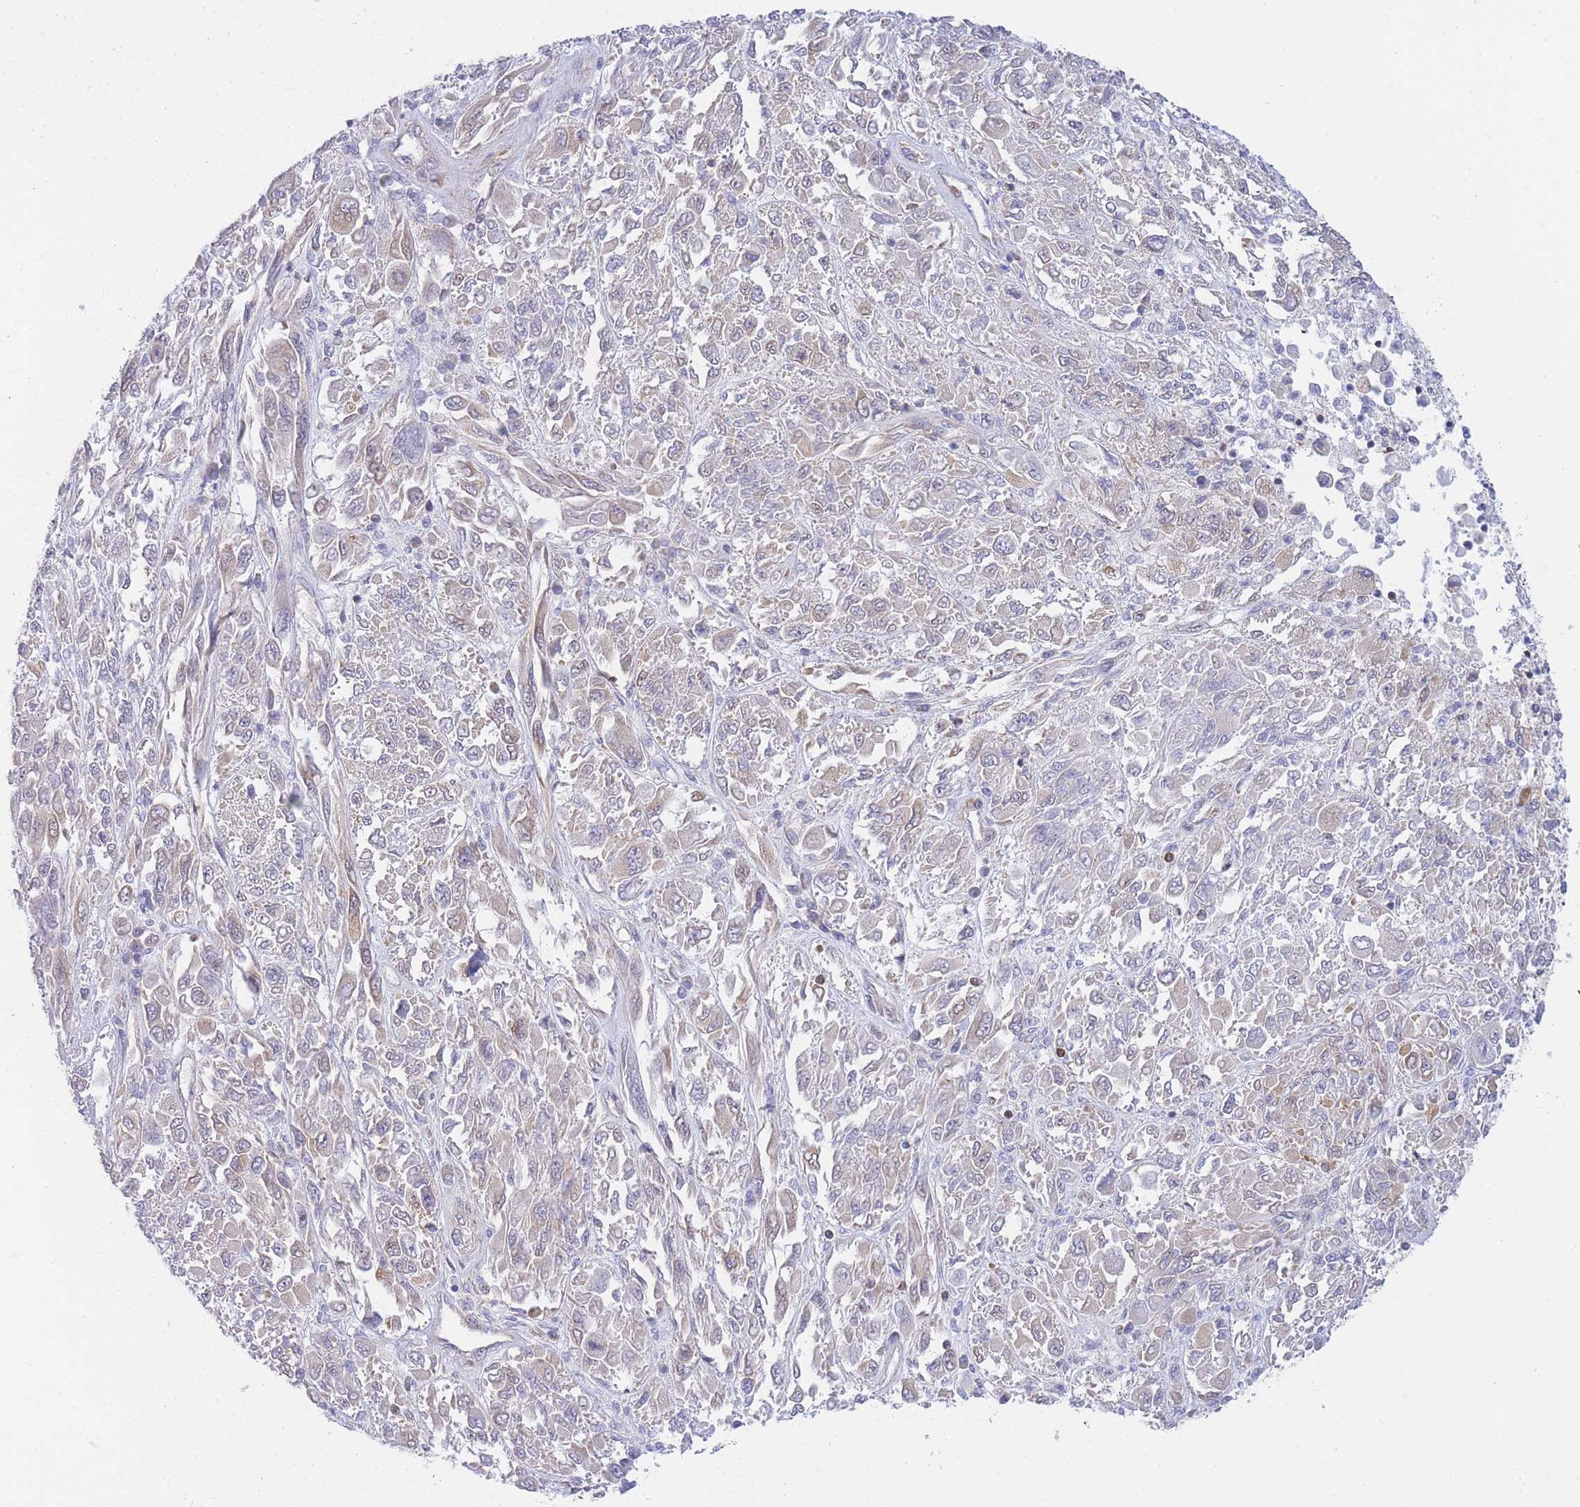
{"staining": {"intensity": "weak", "quantity": "<25%", "location": "cytoplasmic/membranous"}, "tissue": "melanoma", "cell_type": "Tumor cells", "image_type": "cancer", "snomed": [{"axis": "morphology", "description": "Malignant melanoma, NOS"}, {"axis": "topography", "description": "Skin"}], "caption": "DAB (3,3'-diaminobenzidine) immunohistochemical staining of melanoma exhibits no significant expression in tumor cells.", "gene": "REM1", "patient": {"sex": "female", "age": 91}}